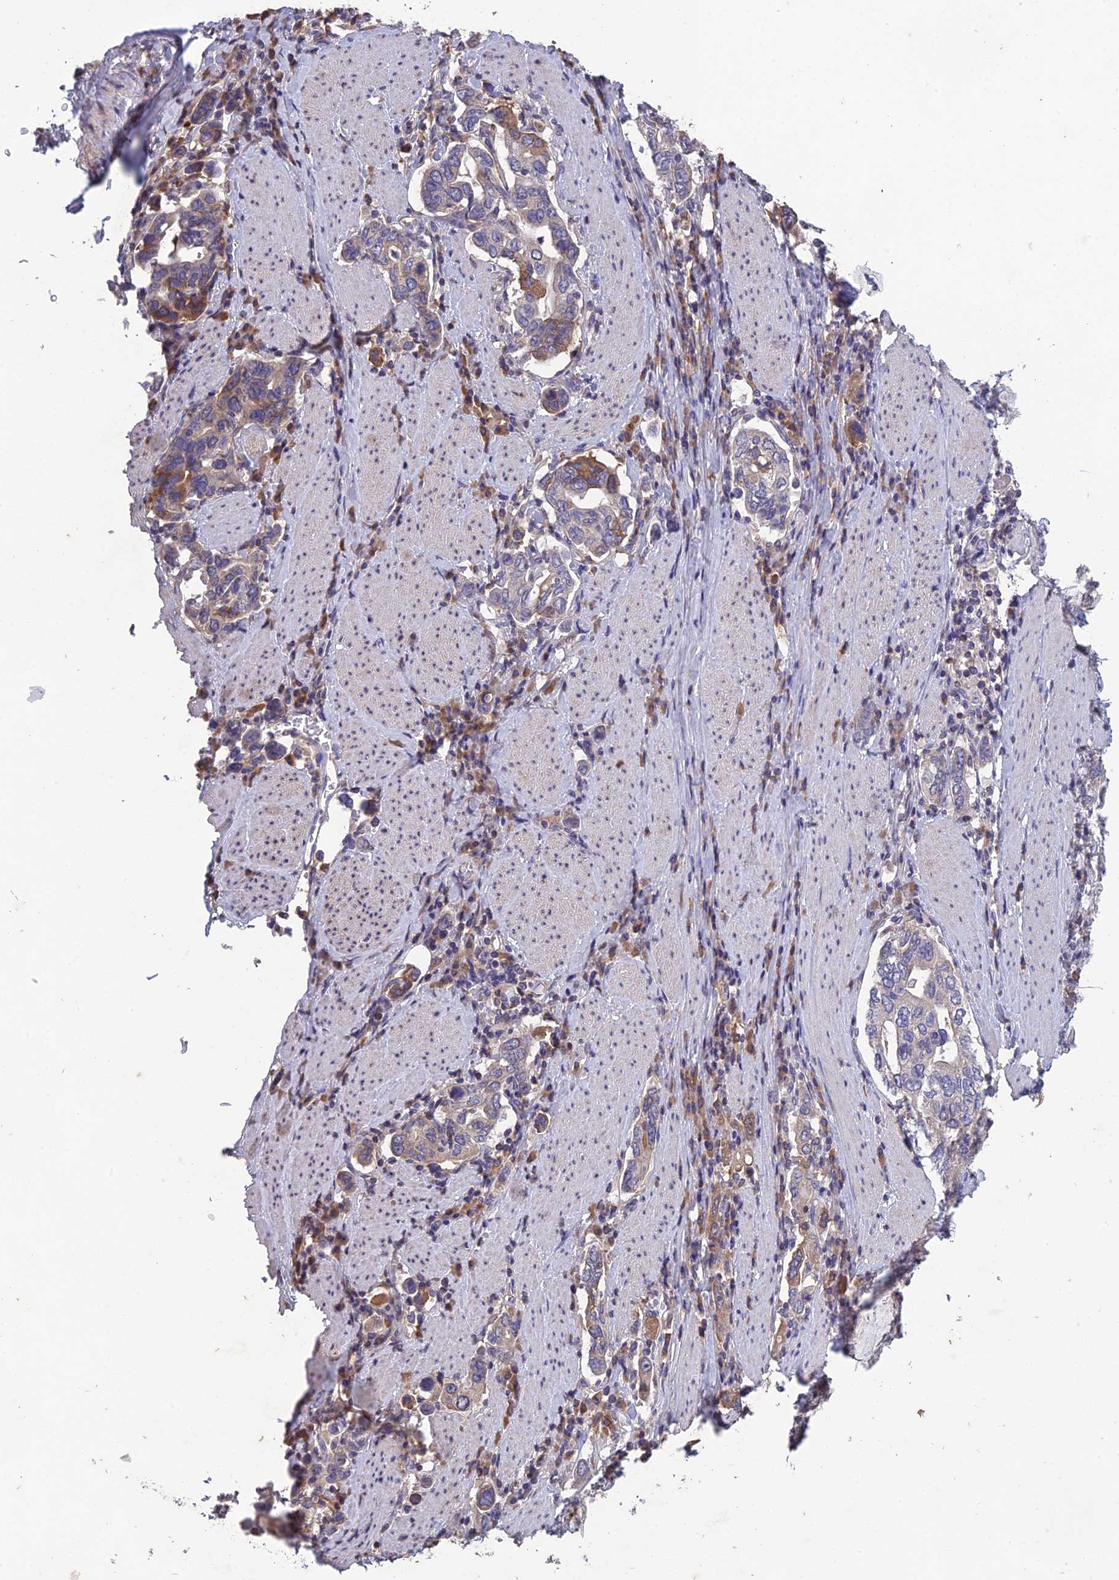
{"staining": {"intensity": "weak", "quantity": "<25%", "location": "cytoplasmic/membranous"}, "tissue": "stomach cancer", "cell_type": "Tumor cells", "image_type": "cancer", "snomed": [{"axis": "morphology", "description": "Adenocarcinoma, NOS"}, {"axis": "topography", "description": "Stomach, upper"}, {"axis": "topography", "description": "Stomach"}], "caption": "IHC histopathology image of neoplastic tissue: human stomach cancer stained with DAB shows no significant protein expression in tumor cells.", "gene": "SLC39A13", "patient": {"sex": "male", "age": 62}}